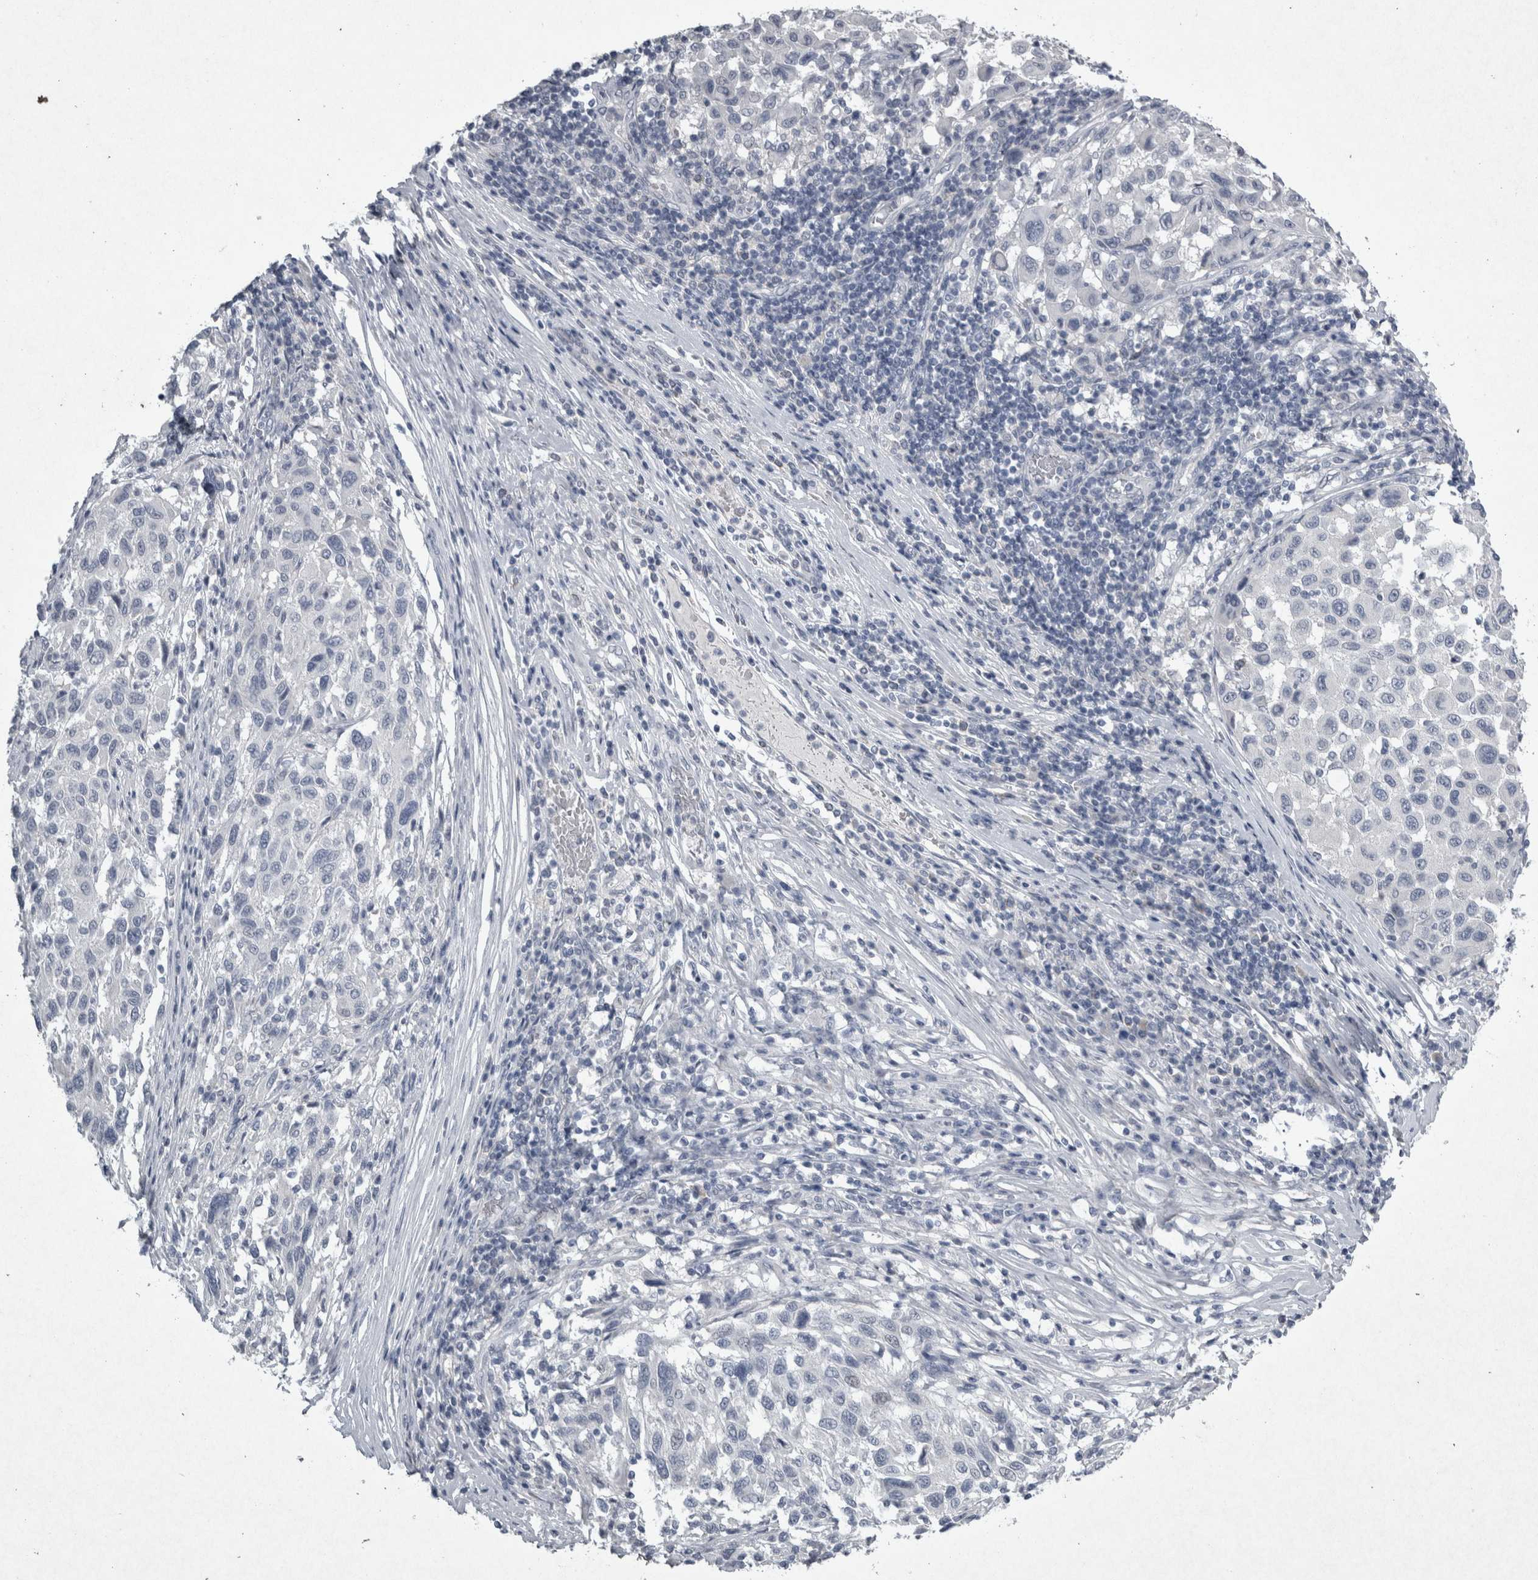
{"staining": {"intensity": "negative", "quantity": "none", "location": "none"}, "tissue": "melanoma", "cell_type": "Tumor cells", "image_type": "cancer", "snomed": [{"axis": "morphology", "description": "Malignant melanoma, Metastatic site"}, {"axis": "topography", "description": "Lymph node"}], "caption": "Image shows no significant protein positivity in tumor cells of melanoma. Brightfield microscopy of immunohistochemistry (IHC) stained with DAB (3,3'-diaminobenzidine) (brown) and hematoxylin (blue), captured at high magnification.", "gene": "PDX1", "patient": {"sex": "male", "age": 61}}